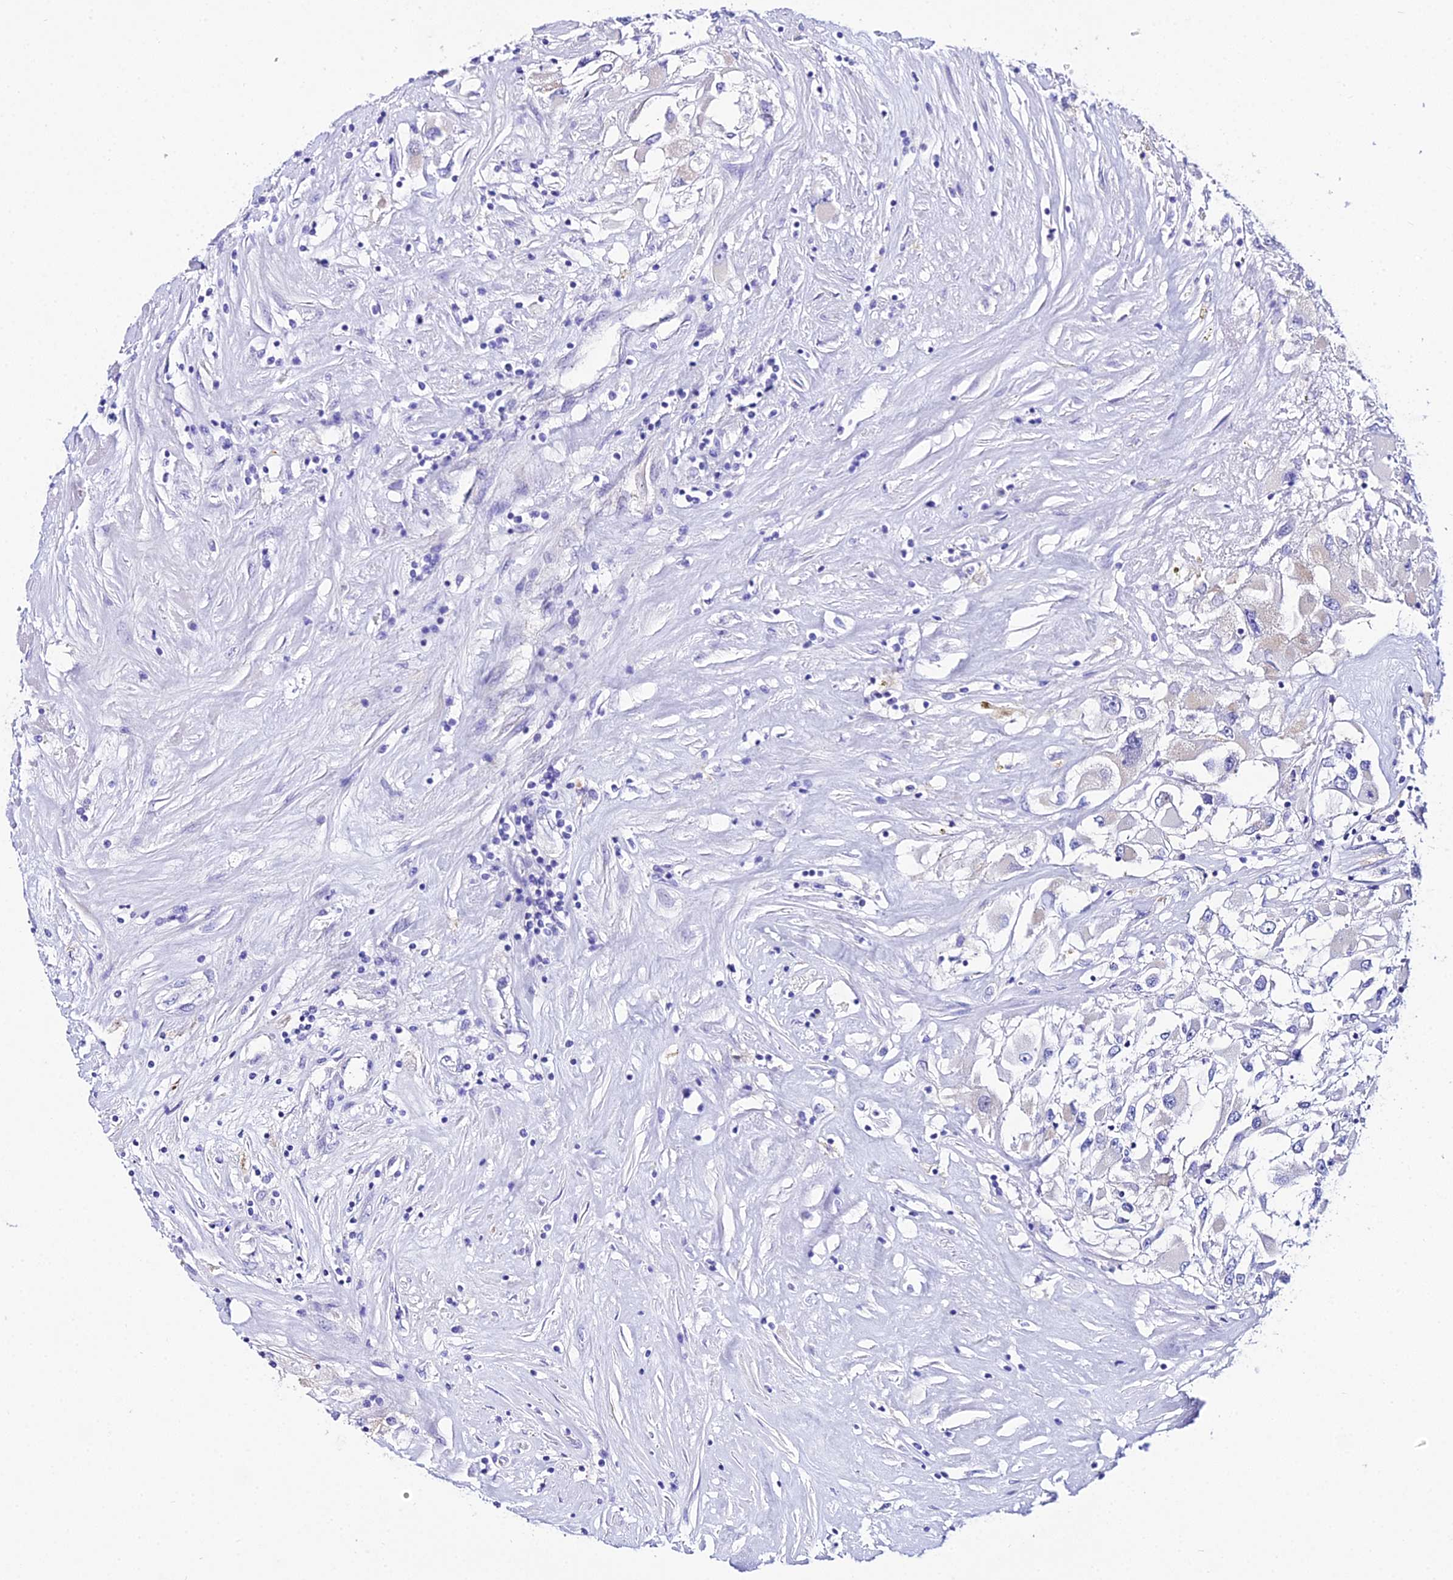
{"staining": {"intensity": "negative", "quantity": "none", "location": "none"}, "tissue": "renal cancer", "cell_type": "Tumor cells", "image_type": "cancer", "snomed": [{"axis": "morphology", "description": "Adenocarcinoma, NOS"}, {"axis": "topography", "description": "Kidney"}], "caption": "Immunohistochemistry of human adenocarcinoma (renal) shows no expression in tumor cells.", "gene": "TUBA3D", "patient": {"sex": "female", "age": 52}}